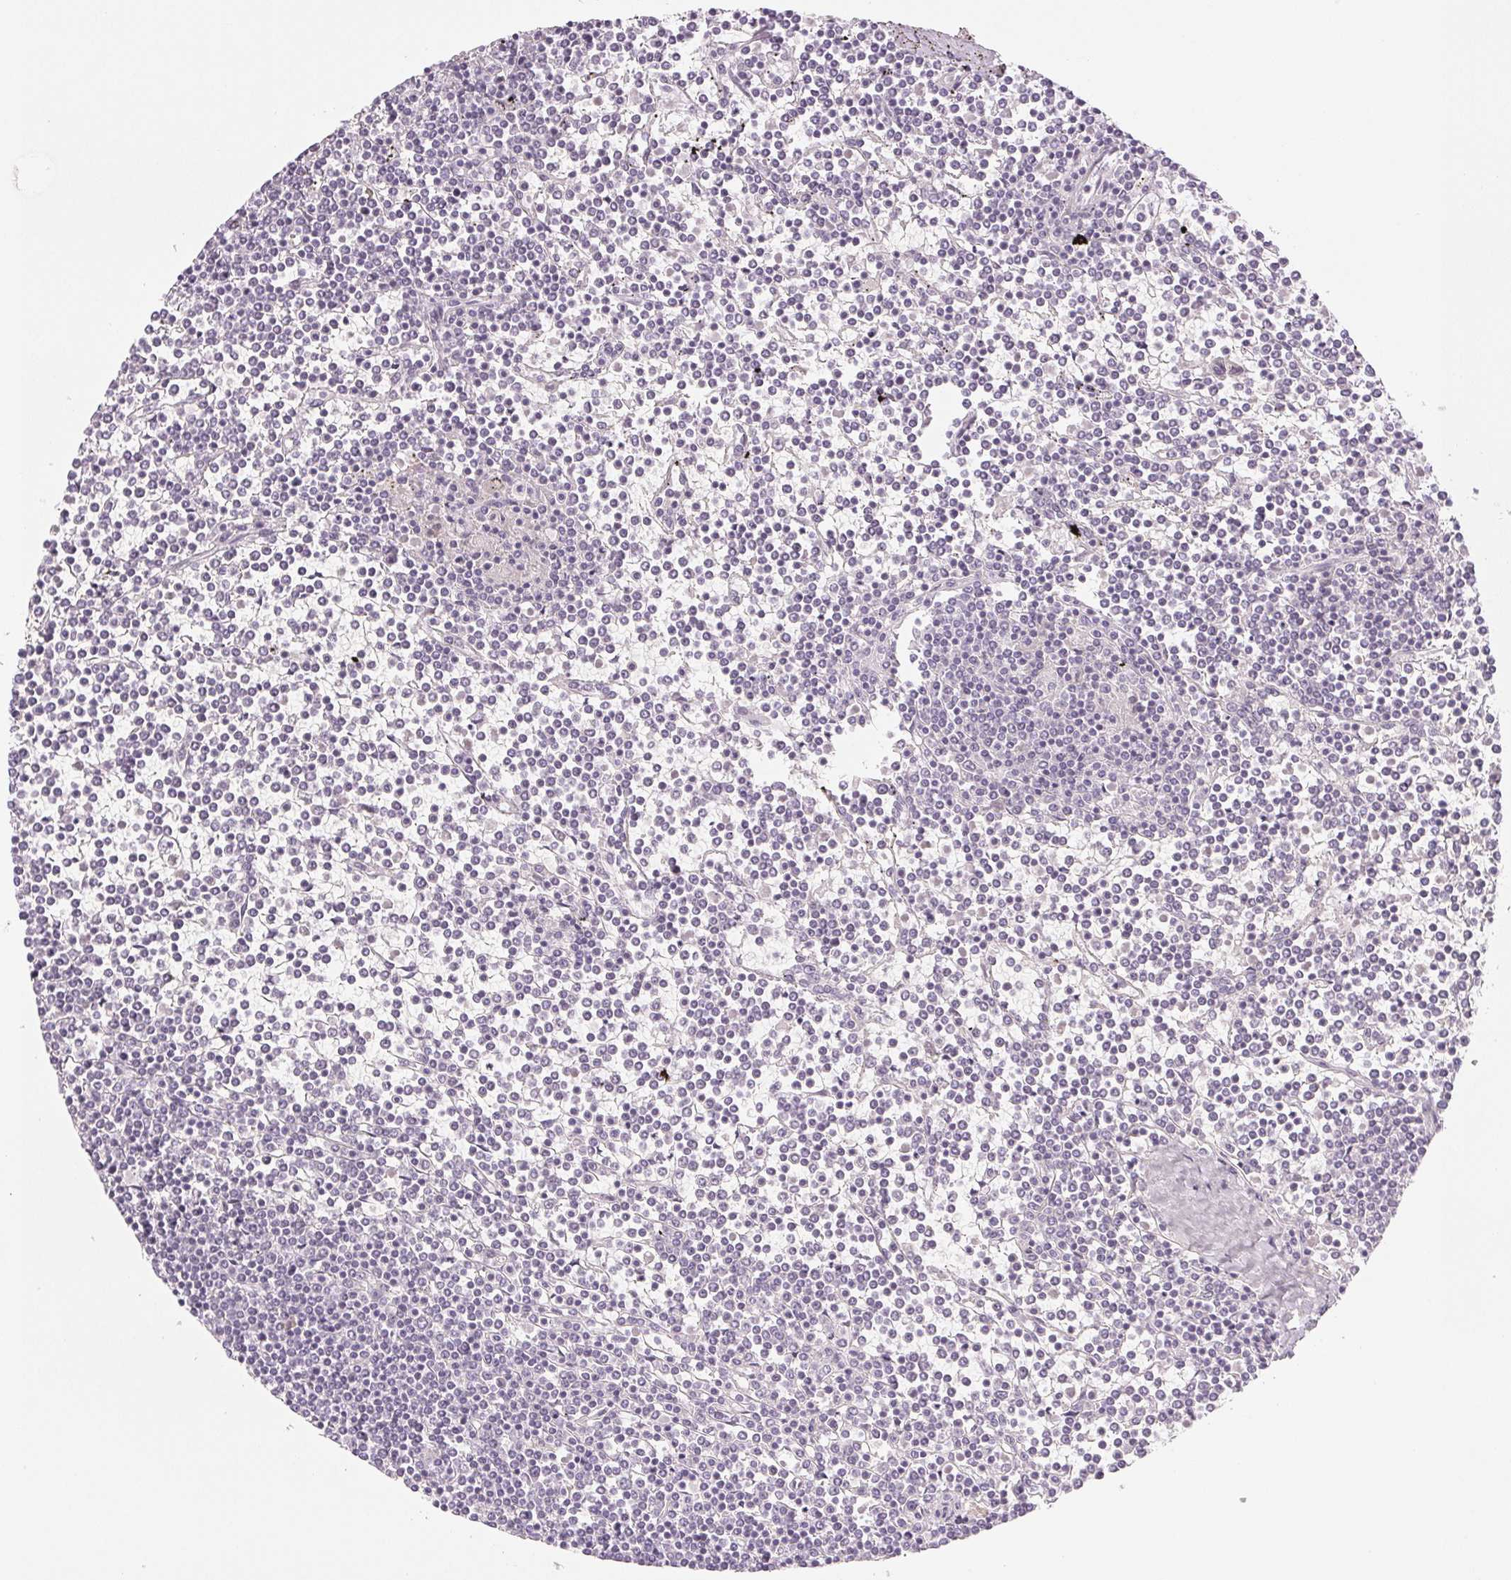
{"staining": {"intensity": "negative", "quantity": "none", "location": "none"}, "tissue": "lymphoma", "cell_type": "Tumor cells", "image_type": "cancer", "snomed": [{"axis": "morphology", "description": "Malignant lymphoma, non-Hodgkin's type, Low grade"}, {"axis": "topography", "description": "Spleen"}], "caption": "This photomicrograph is of lymphoma stained with immunohistochemistry to label a protein in brown with the nuclei are counter-stained blue. There is no staining in tumor cells.", "gene": "EHHADH", "patient": {"sex": "female", "age": 19}}